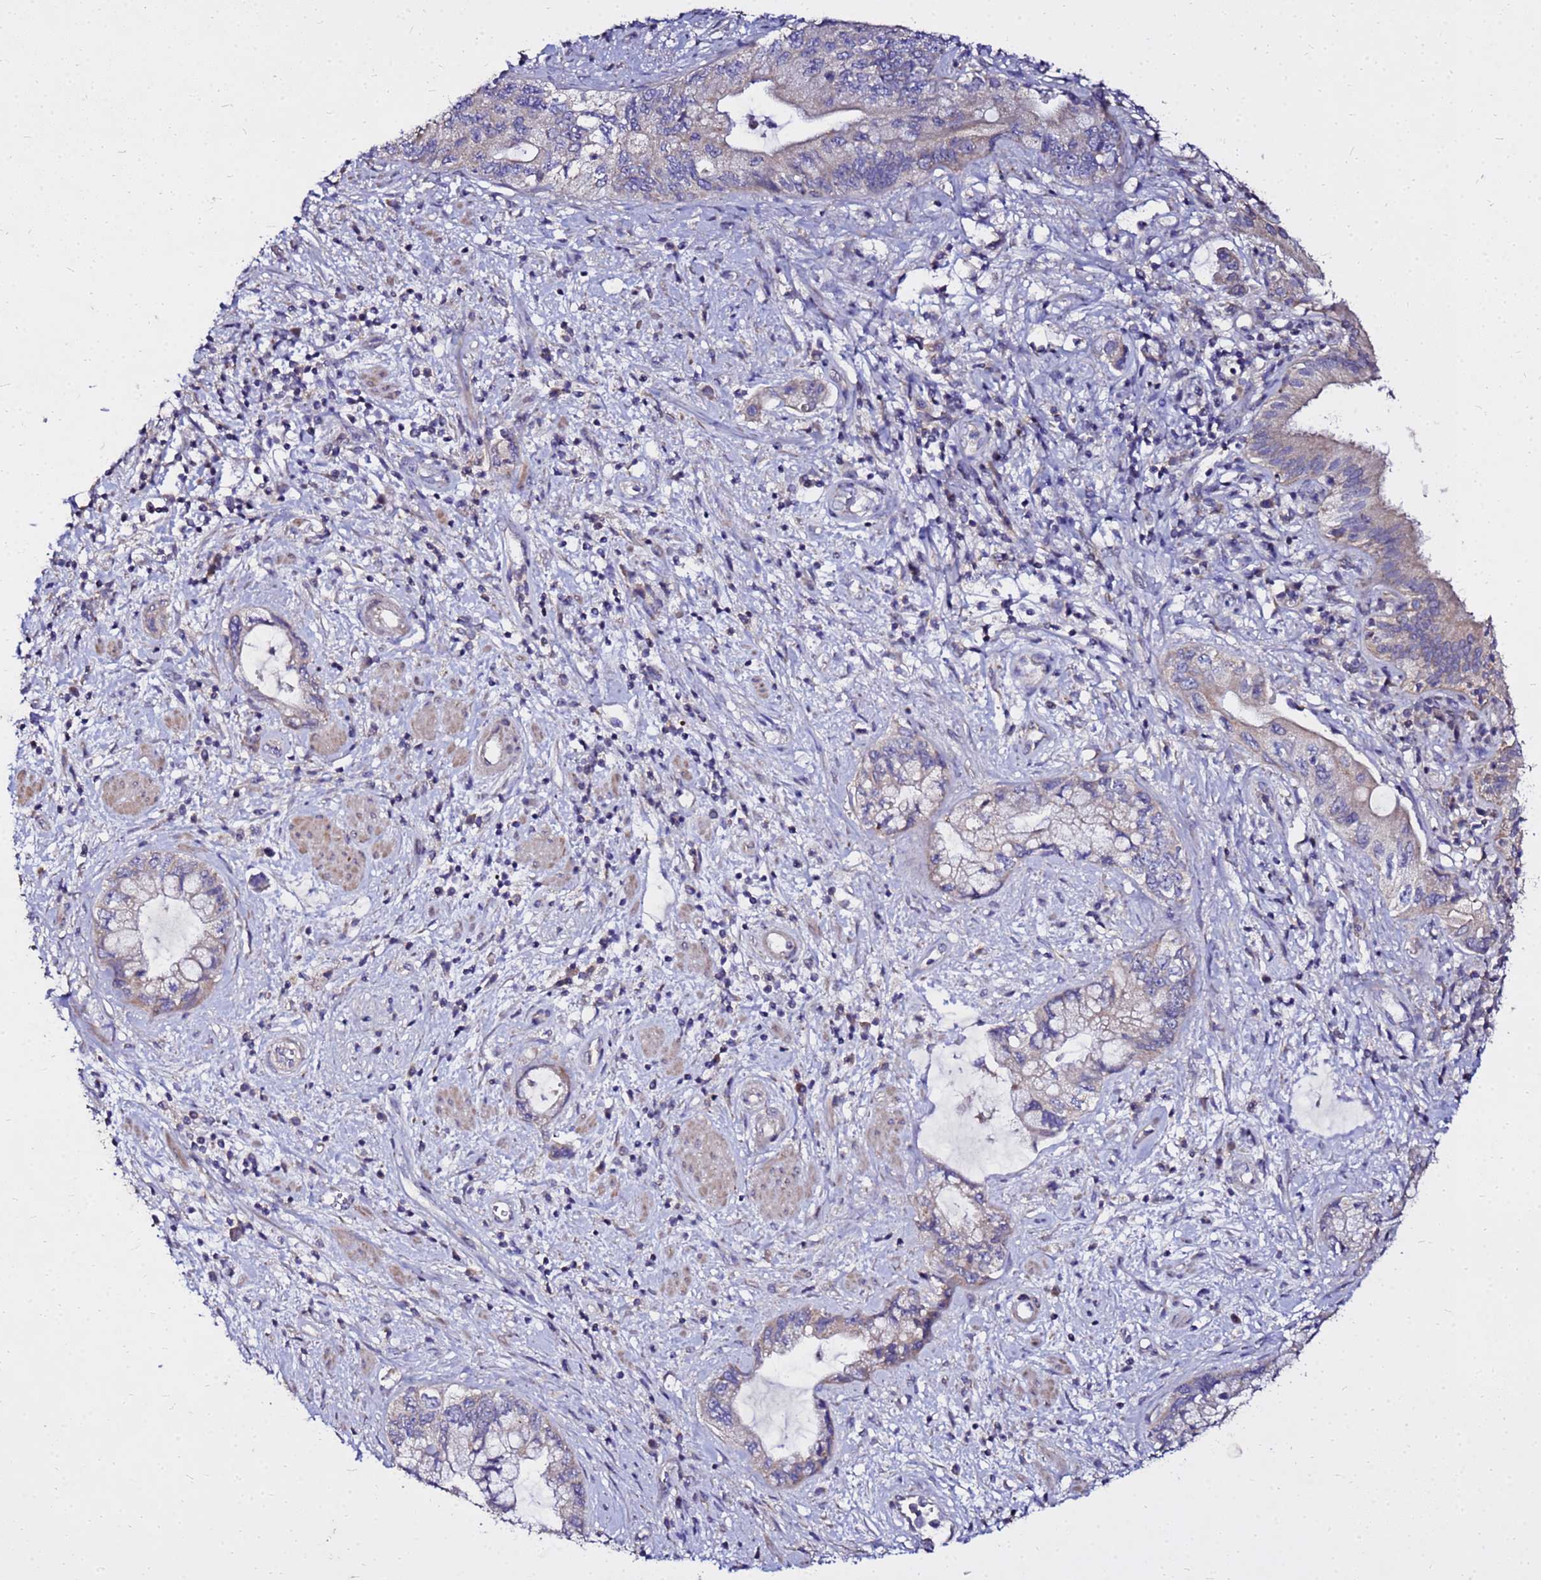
{"staining": {"intensity": "weak", "quantity": "<25%", "location": "cytoplasmic/membranous"}, "tissue": "pancreatic cancer", "cell_type": "Tumor cells", "image_type": "cancer", "snomed": [{"axis": "morphology", "description": "Adenocarcinoma, NOS"}, {"axis": "topography", "description": "Pancreas"}], "caption": "Immunohistochemical staining of pancreatic cancer demonstrates no significant positivity in tumor cells.", "gene": "COX14", "patient": {"sex": "female", "age": 73}}